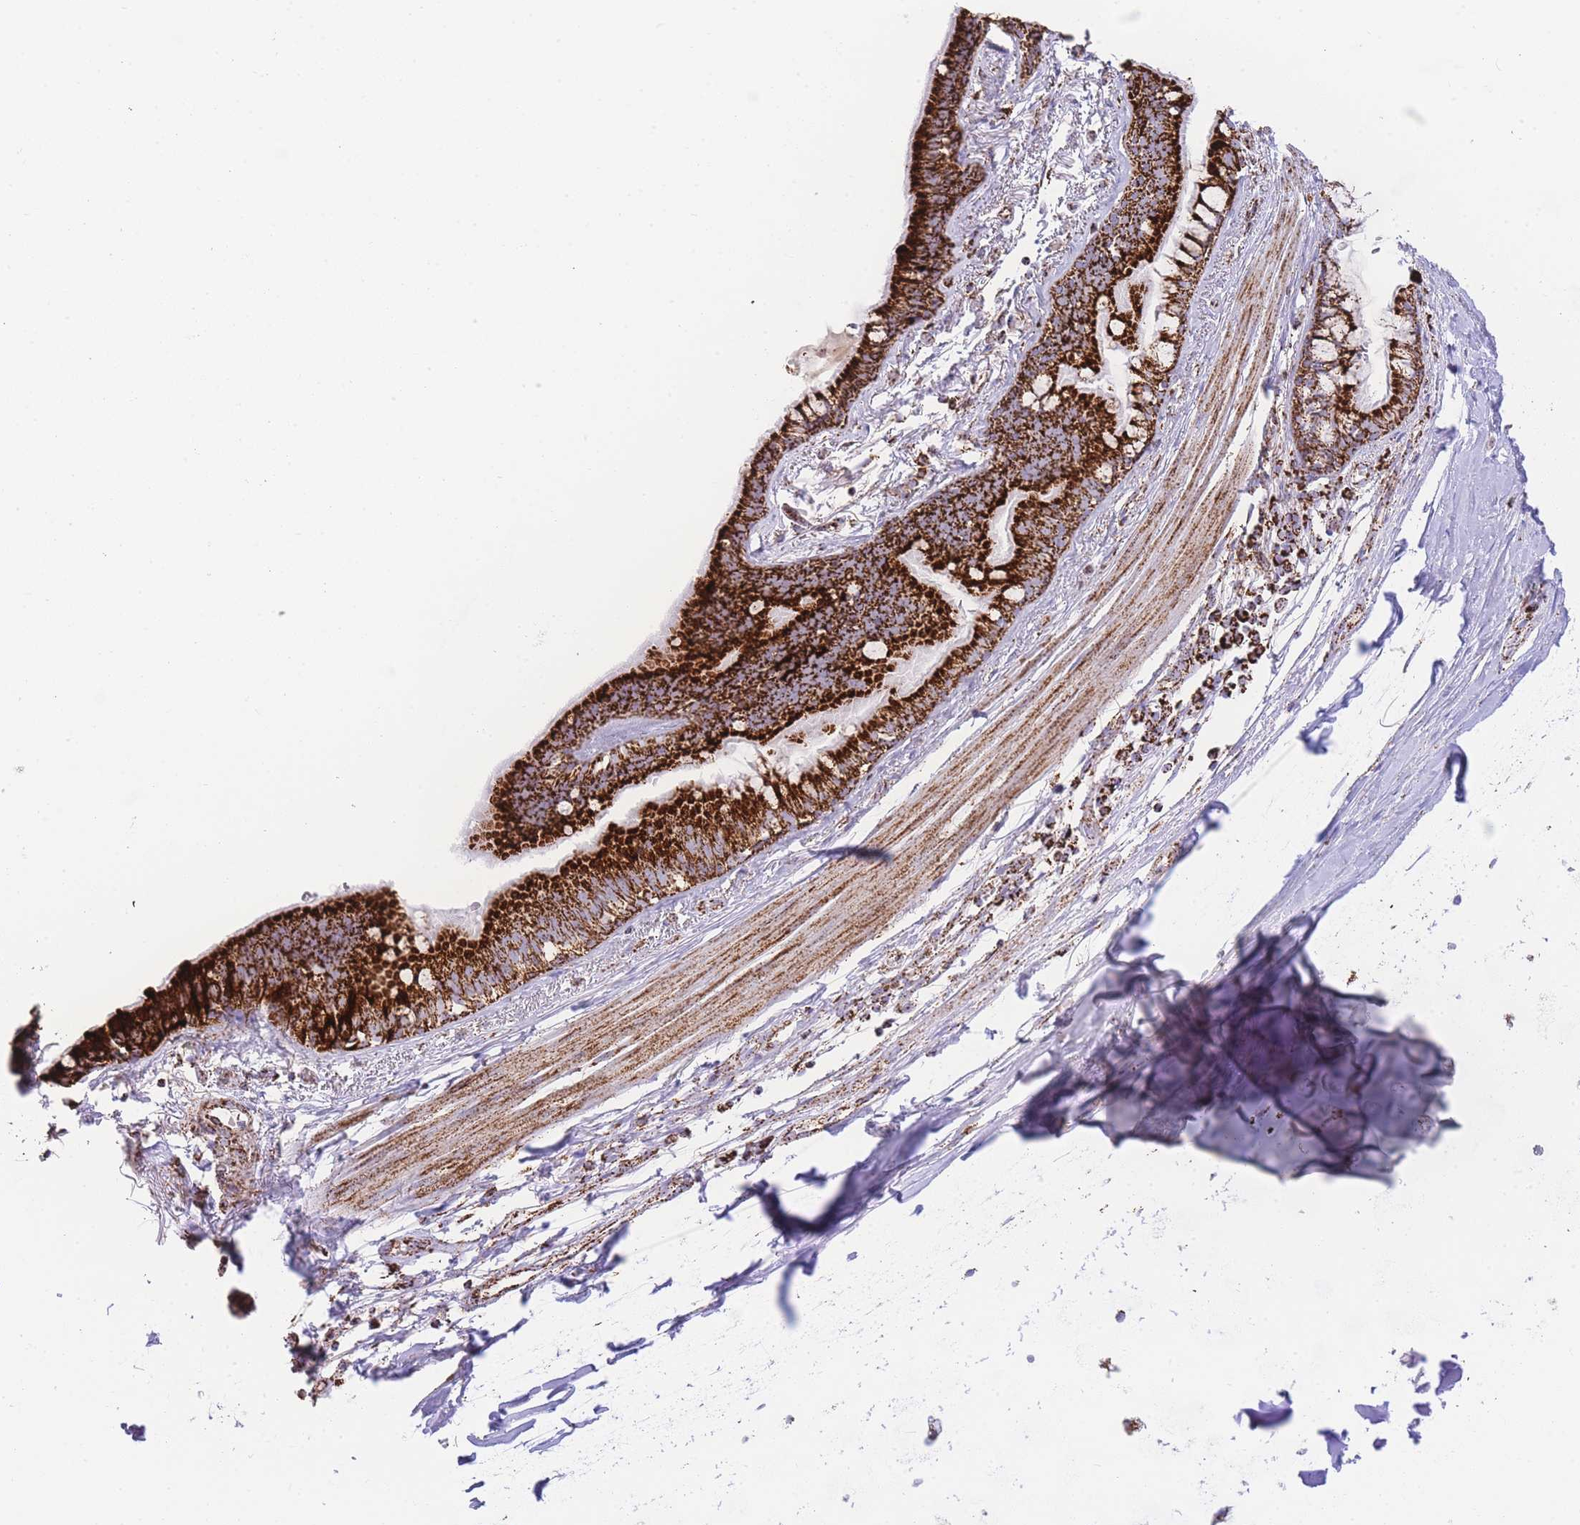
{"staining": {"intensity": "strong", "quantity": ">75%", "location": "cytoplasmic/membranous"}, "tissue": "bronchus", "cell_type": "Respiratory epithelial cells", "image_type": "normal", "snomed": [{"axis": "morphology", "description": "Normal tissue, NOS"}, {"axis": "topography", "description": "Cartilage tissue"}], "caption": "Protein expression analysis of benign bronchus displays strong cytoplasmic/membranous positivity in approximately >75% of respiratory epithelial cells.", "gene": "GSTM1", "patient": {"sex": "male", "age": 63}}